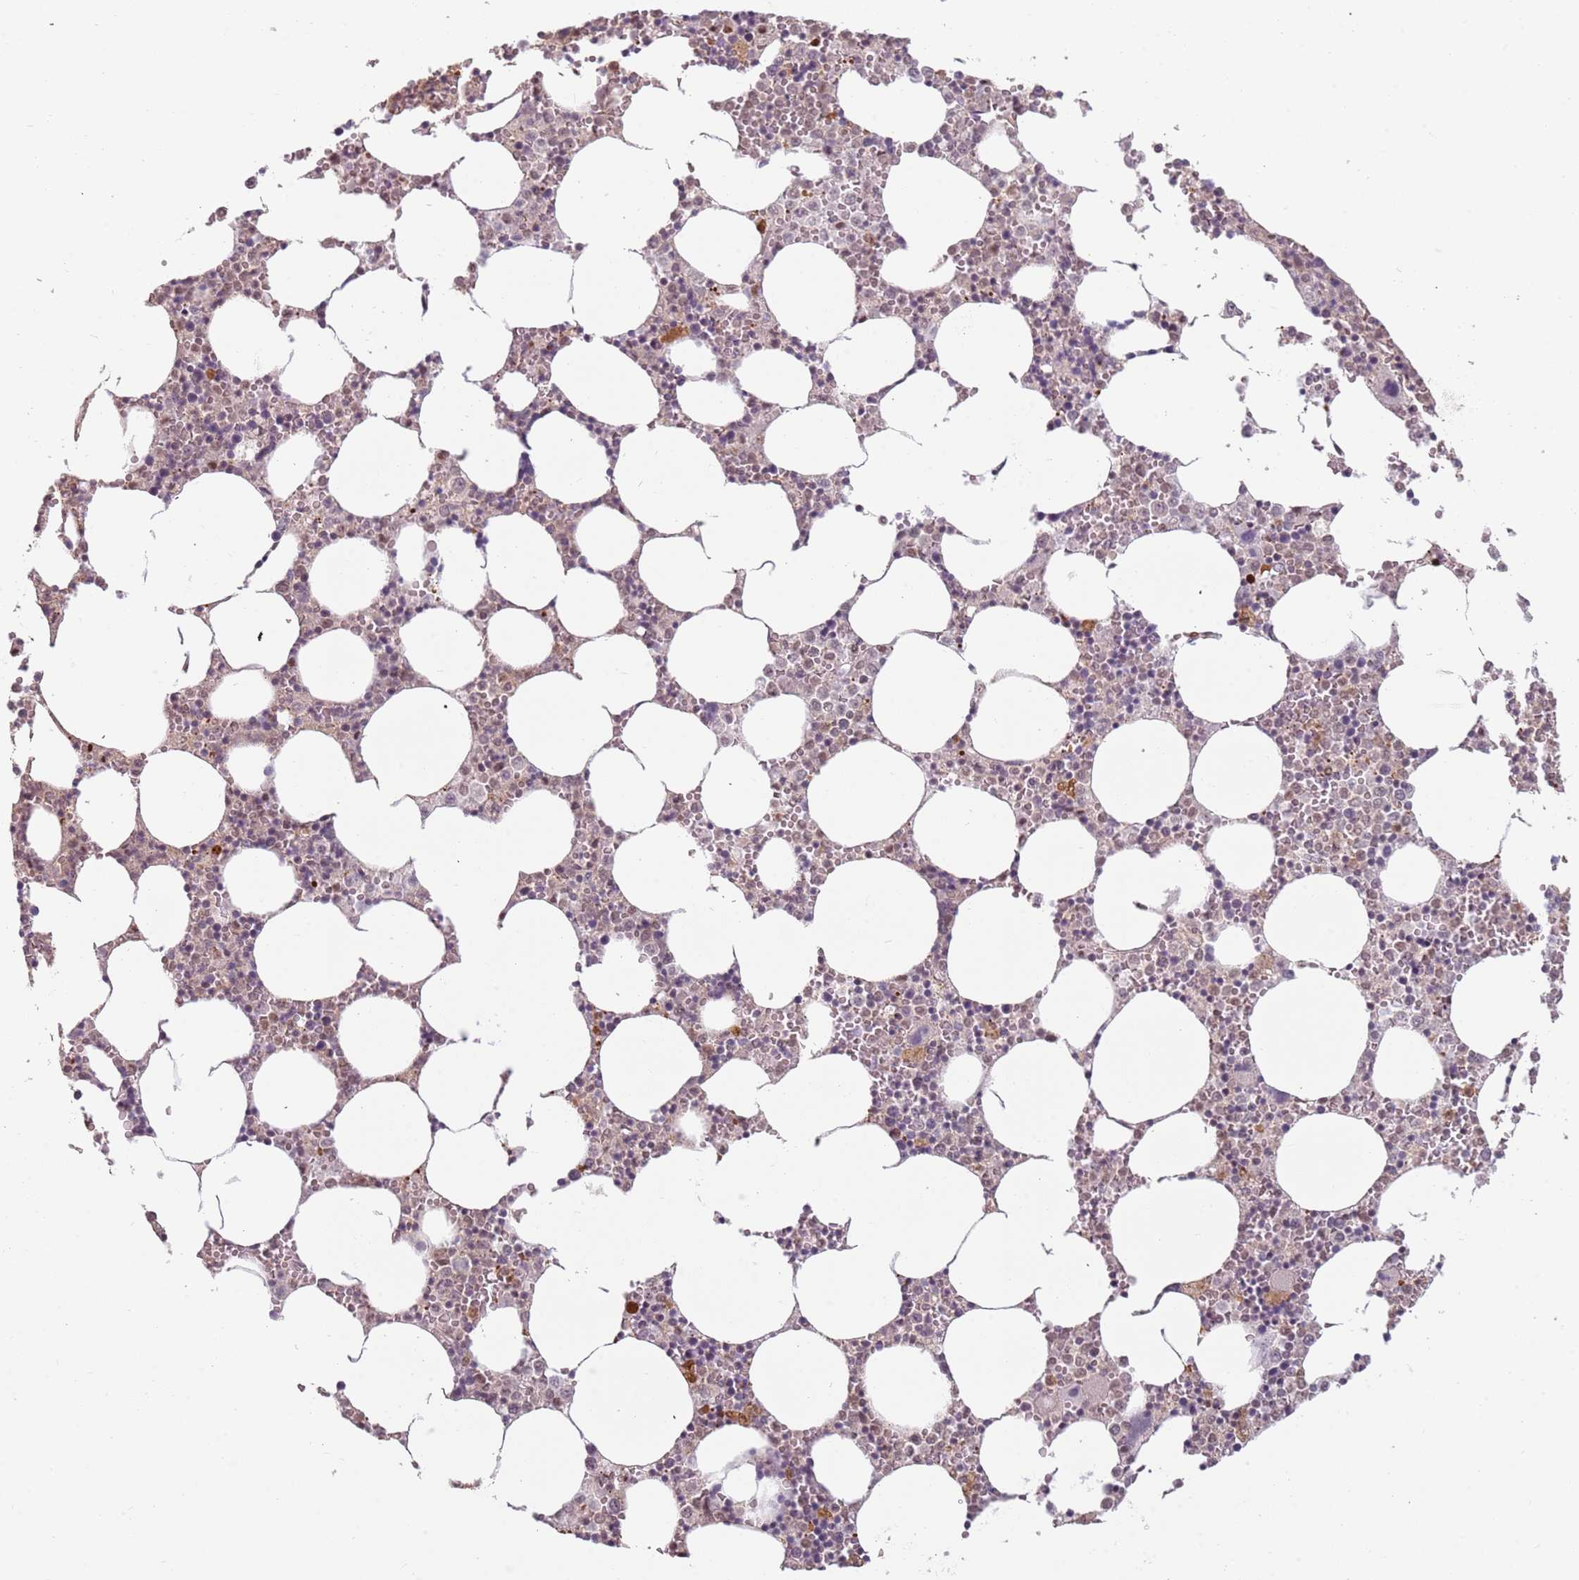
{"staining": {"intensity": "moderate", "quantity": "<25%", "location": "nuclear"}, "tissue": "bone marrow", "cell_type": "Hematopoietic cells", "image_type": "normal", "snomed": [{"axis": "morphology", "description": "Normal tissue, NOS"}, {"axis": "topography", "description": "Bone marrow"}], "caption": "This histopathology image shows immunohistochemistry (IHC) staining of normal bone marrow, with low moderate nuclear positivity in about <25% of hematopoietic cells.", "gene": "REXO4", "patient": {"sex": "female", "age": 64}}